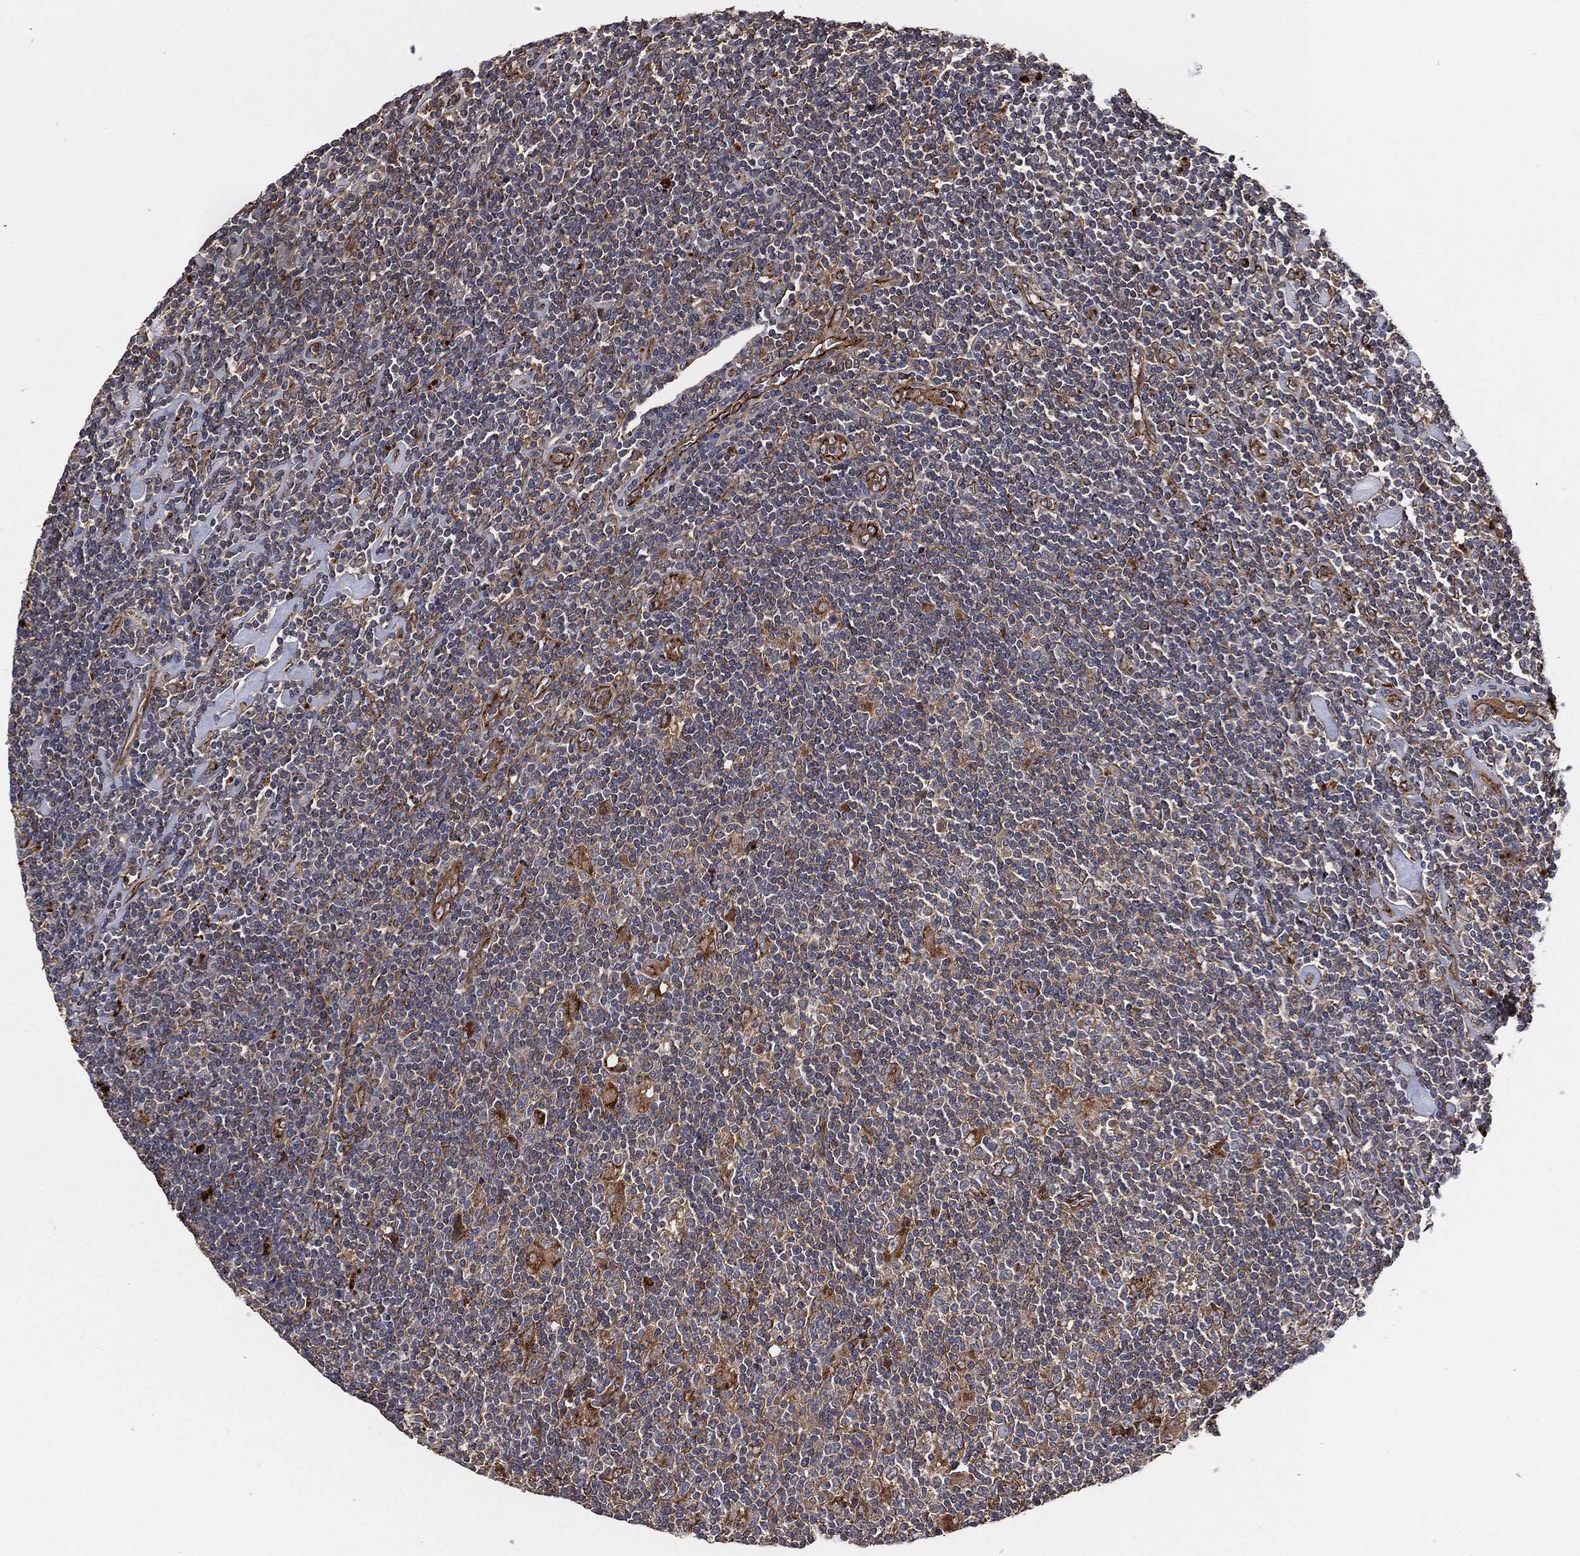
{"staining": {"intensity": "moderate", "quantity": ">75%", "location": "cytoplasmic/membranous"}, "tissue": "lymphoma", "cell_type": "Tumor cells", "image_type": "cancer", "snomed": [{"axis": "morphology", "description": "Hodgkin's disease, NOS"}, {"axis": "topography", "description": "Lymph node"}], "caption": "A high-resolution micrograph shows IHC staining of lymphoma, which reveals moderate cytoplasmic/membranous expression in about >75% of tumor cells.", "gene": "CTNNA1", "patient": {"sex": "male", "age": 40}}